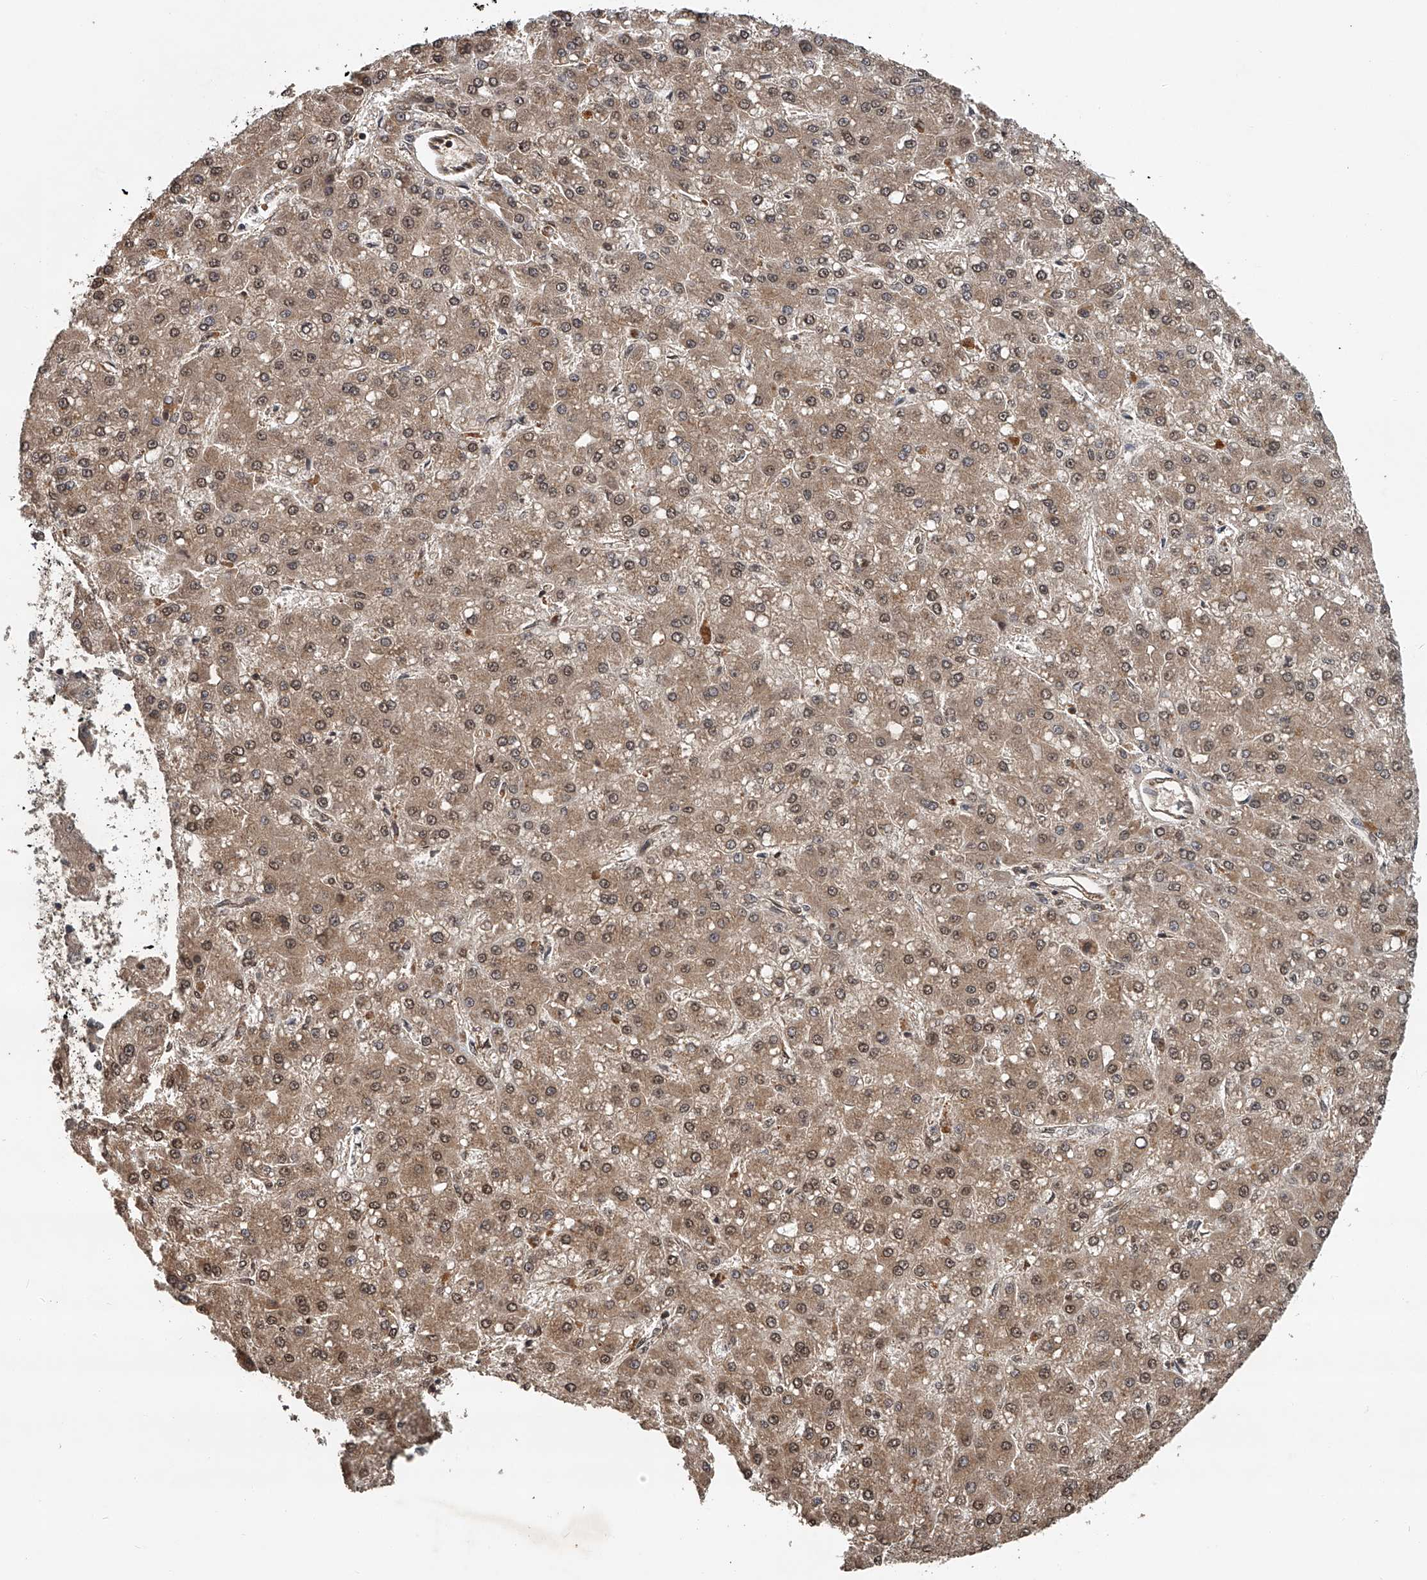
{"staining": {"intensity": "moderate", "quantity": ">75%", "location": "cytoplasmic/membranous,nuclear"}, "tissue": "liver cancer", "cell_type": "Tumor cells", "image_type": "cancer", "snomed": [{"axis": "morphology", "description": "Carcinoma, Hepatocellular, NOS"}, {"axis": "topography", "description": "Liver"}], "caption": "Brown immunohistochemical staining in liver cancer (hepatocellular carcinoma) exhibits moderate cytoplasmic/membranous and nuclear staining in approximately >75% of tumor cells.", "gene": "PLEKHG1", "patient": {"sex": "male", "age": 67}}